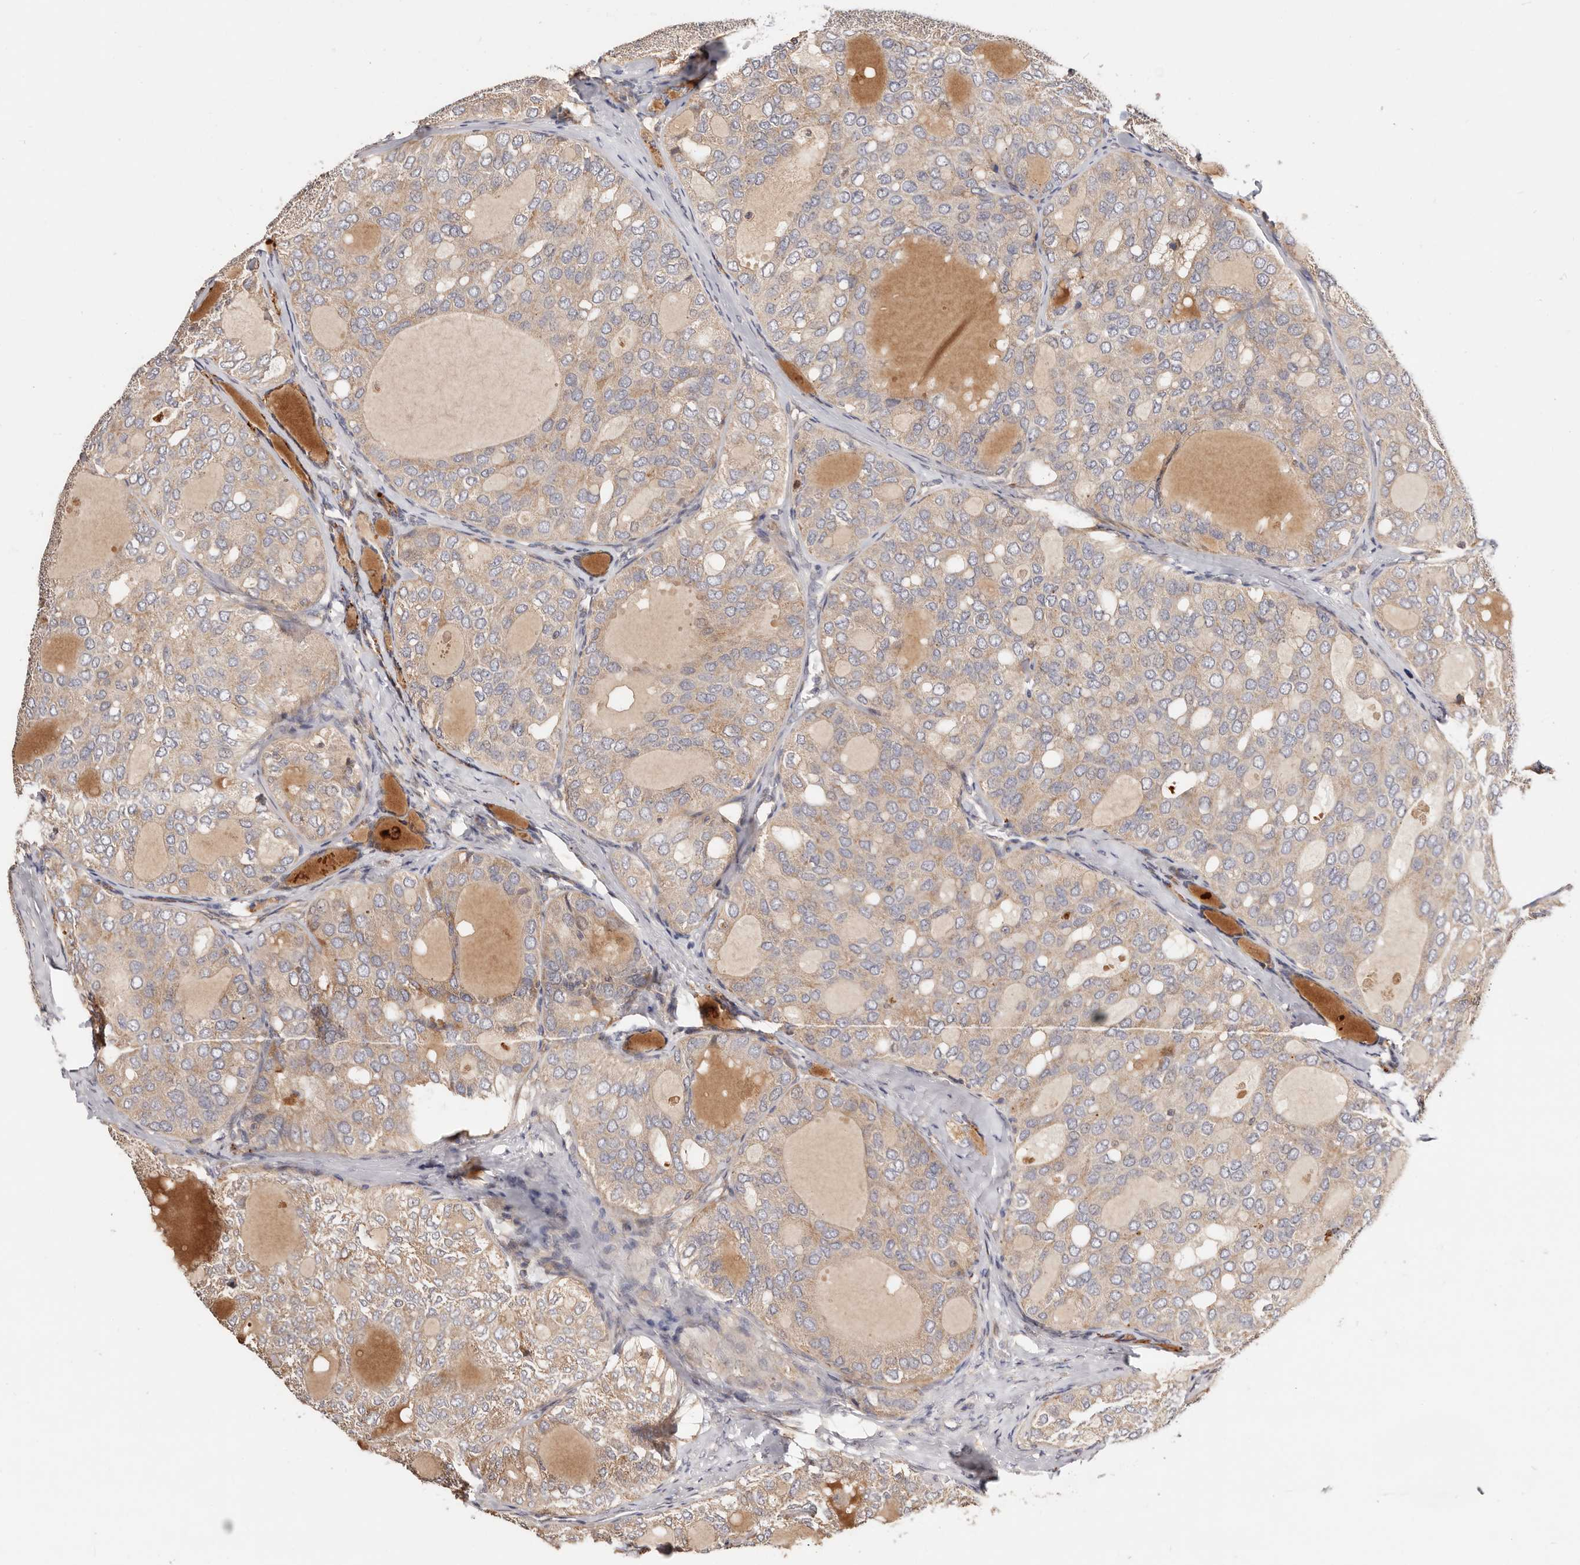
{"staining": {"intensity": "weak", "quantity": "<25%", "location": "cytoplasmic/membranous"}, "tissue": "thyroid cancer", "cell_type": "Tumor cells", "image_type": "cancer", "snomed": [{"axis": "morphology", "description": "Follicular adenoma carcinoma, NOS"}, {"axis": "topography", "description": "Thyroid gland"}], "caption": "This micrograph is of thyroid cancer (follicular adenoma carcinoma) stained with immunohistochemistry (IHC) to label a protein in brown with the nuclei are counter-stained blue. There is no expression in tumor cells. The staining is performed using DAB brown chromogen with nuclei counter-stained in using hematoxylin.", "gene": "USP33", "patient": {"sex": "male", "age": 75}}